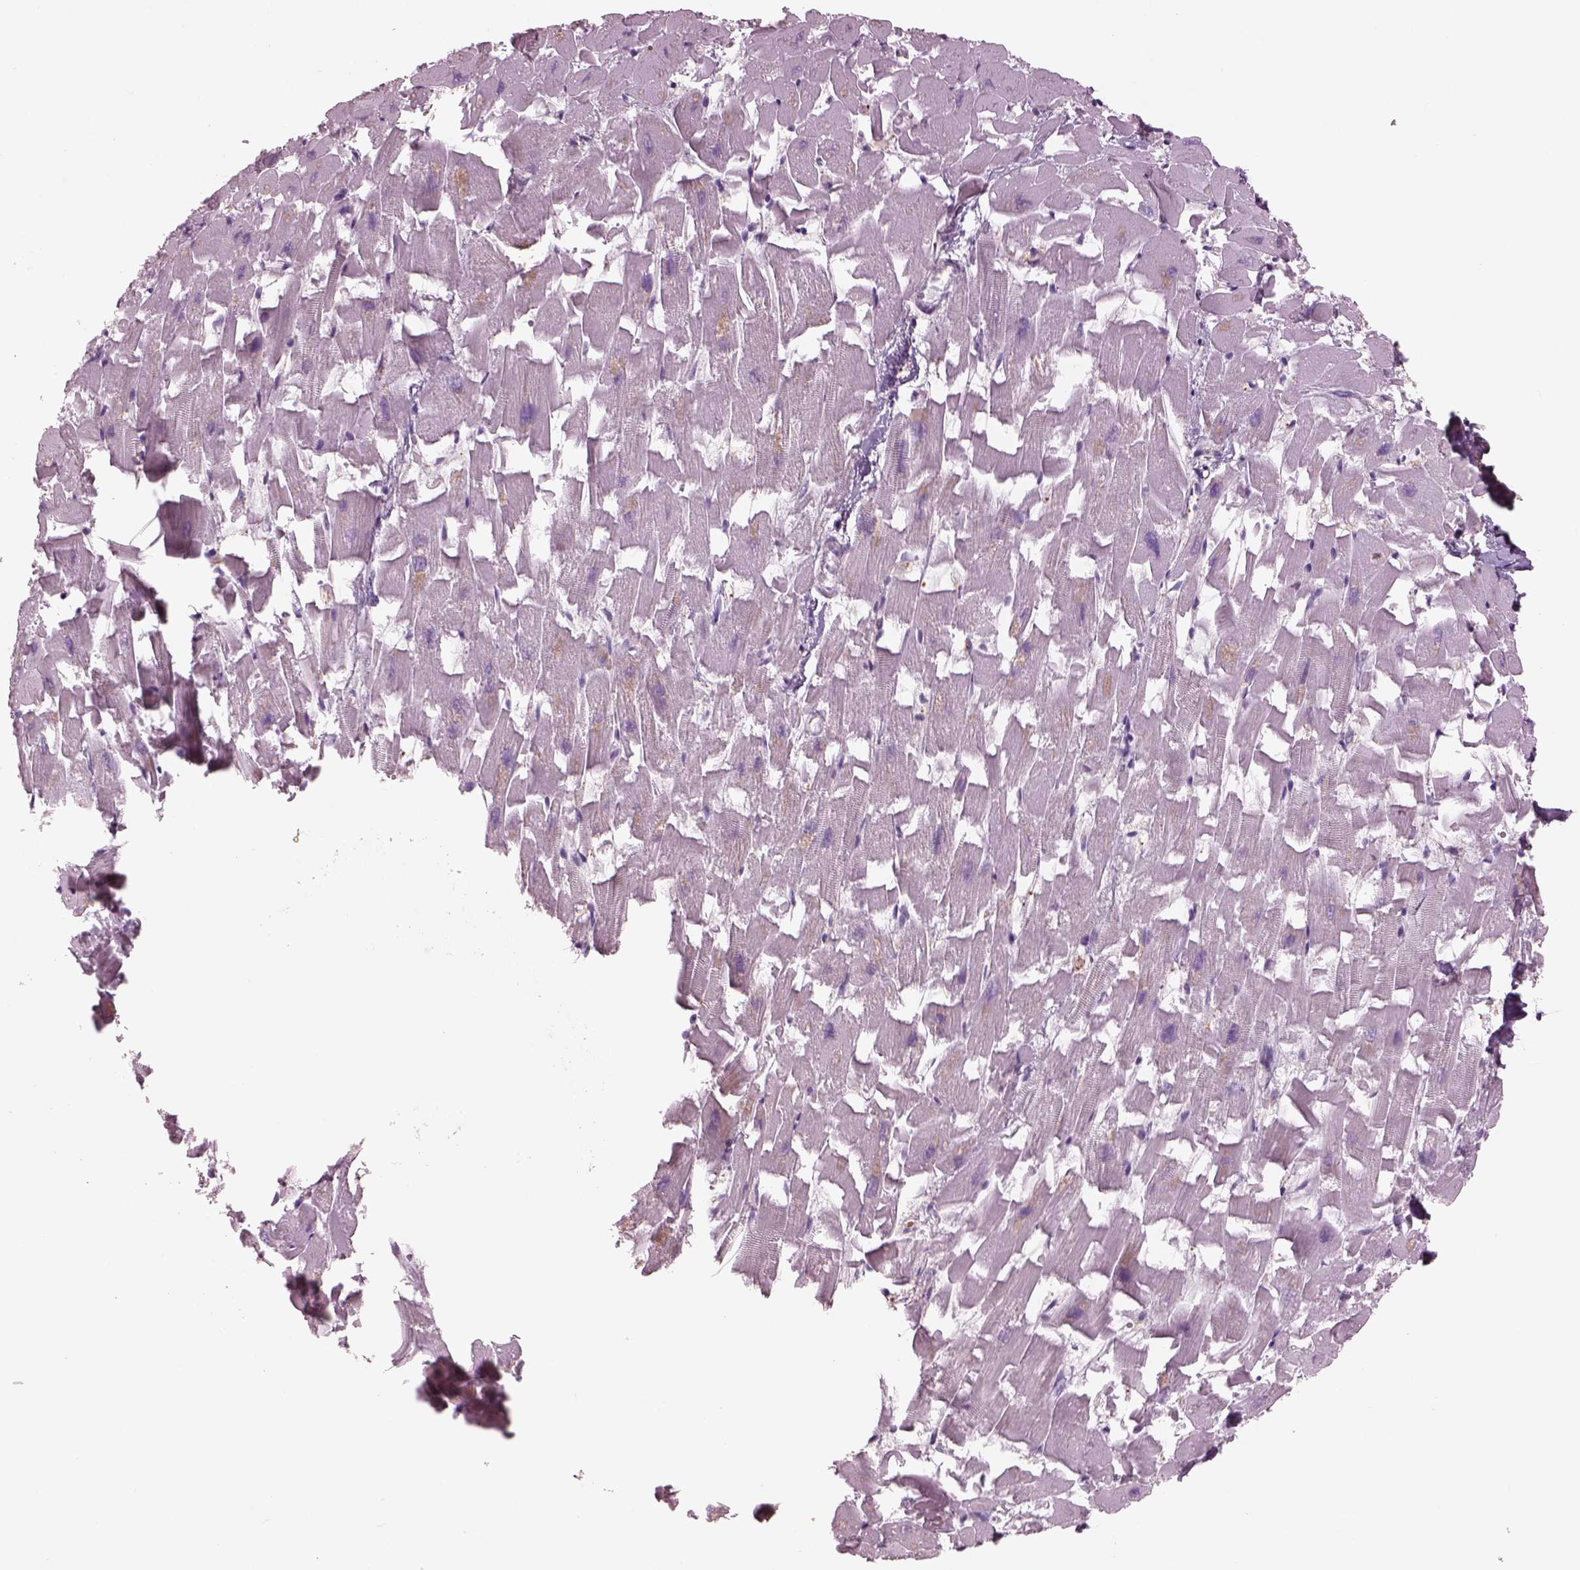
{"staining": {"intensity": "negative", "quantity": "none", "location": "none"}, "tissue": "heart muscle", "cell_type": "Cardiomyocytes", "image_type": "normal", "snomed": [{"axis": "morphology", "description": "Normal tissue, NOS"}, {"axis": "topography", "description": "Heart"}], "caption": "Protein analysis of benign heart muscle reveals no significant expression in cardiomyocytes. (DAB immunohistochemistry with hematoxylin counter stain).", "gene": "IL31RA", "patient": {"sex": "female", "age": 64}}